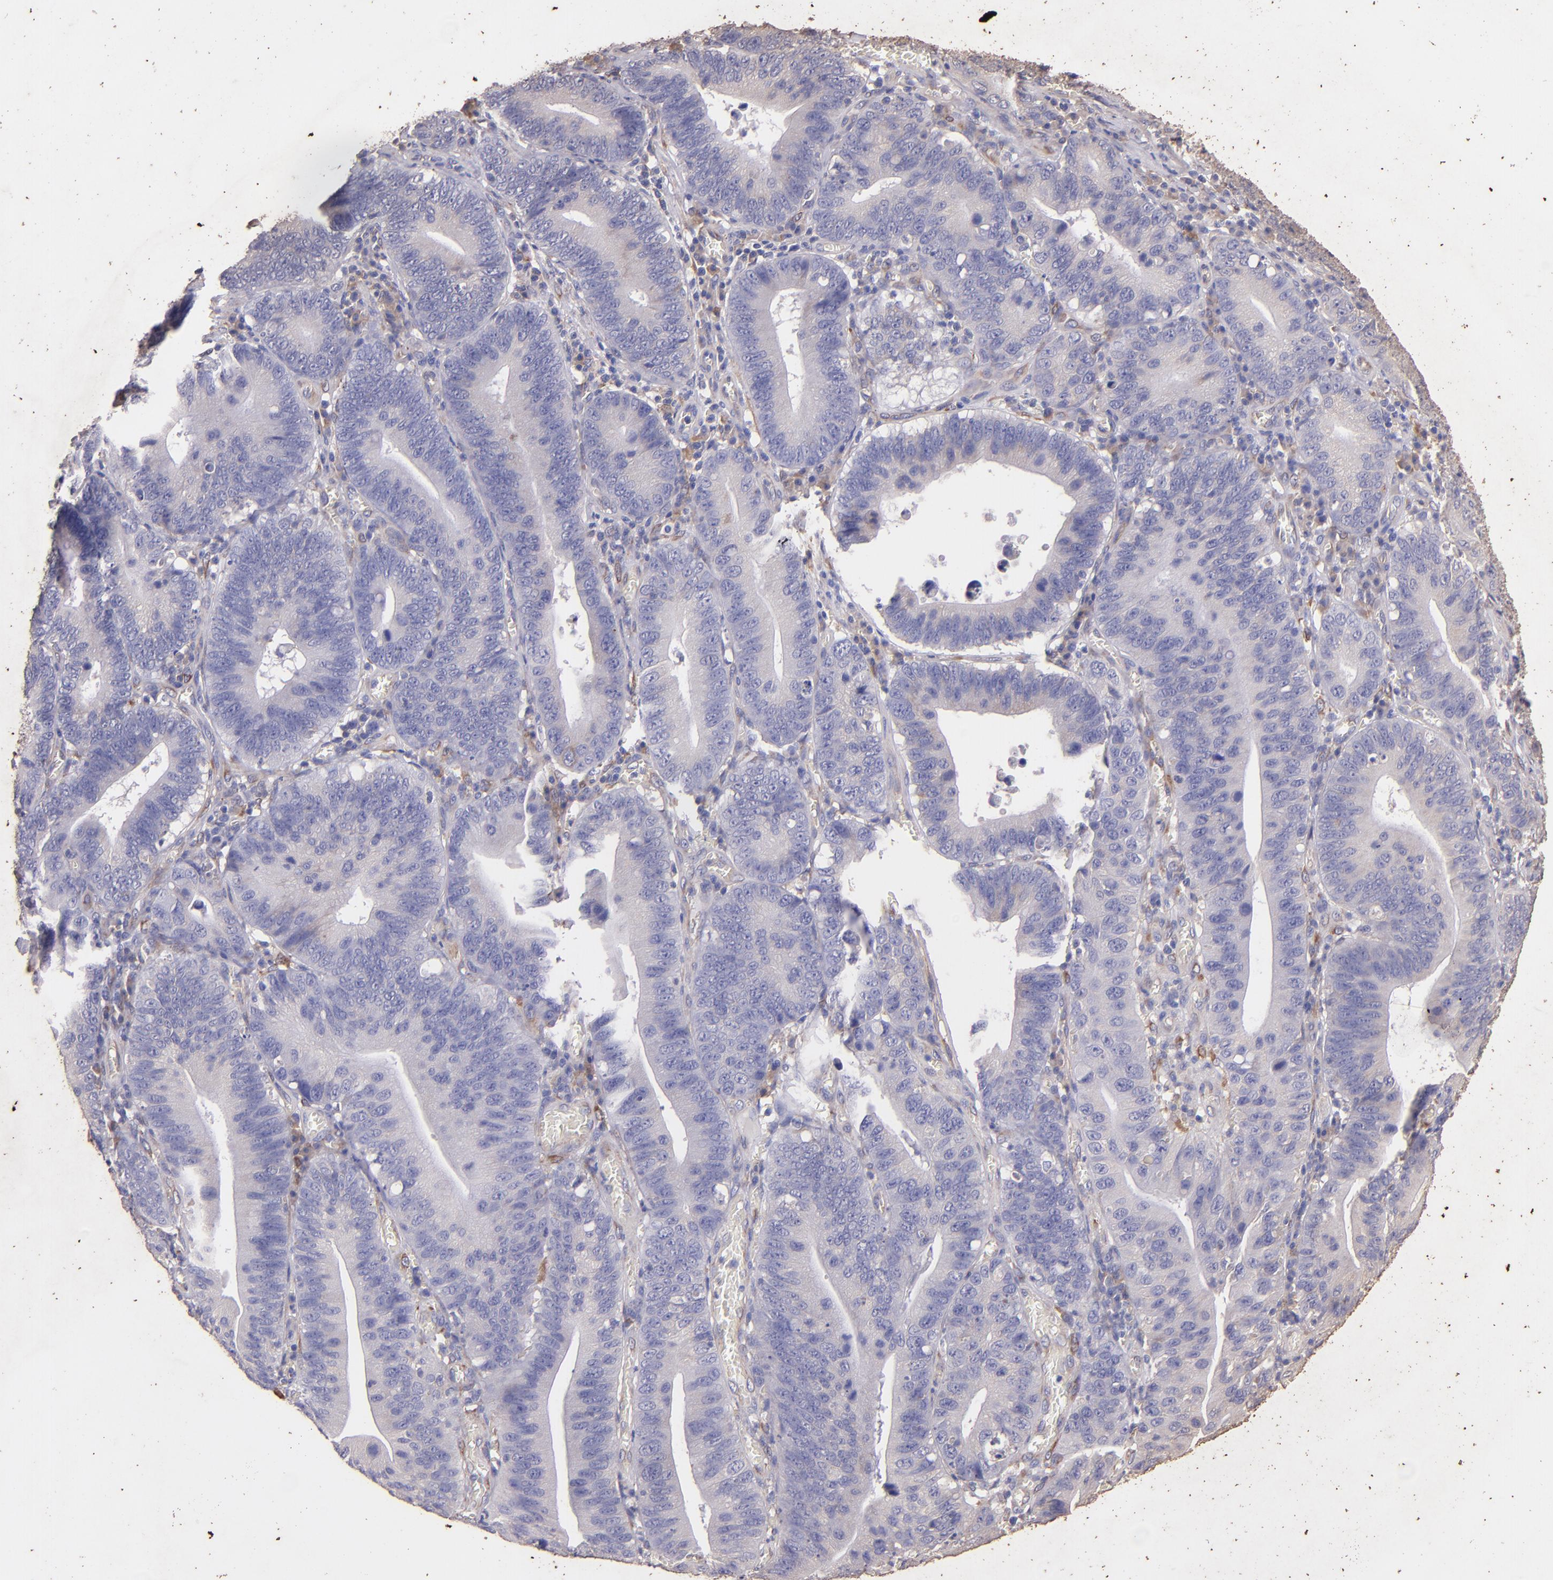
{"staining": {"intensity": "weak", "quantity": "<25%", "location": "cytoplasmic/membranous"}, "tissue": "stomach cancer", "cell_type": "Tumor cells", "image_type": "cancer", "snomed": [{"axis": "morphology", "description": "Adenocarcinoma, NOS"}, {"axis": "topography", "description": "Stomach"}, {"axis": "topography", "description": "Gastric cardia"}], "caption": "Stomach adenocarcinoma was stained to show a protein in brown. There is no significant staining in tumor cells. Nuclei are stained in blue.", "gene": "RET", "patient": {"sex": "male", "age": 59}}